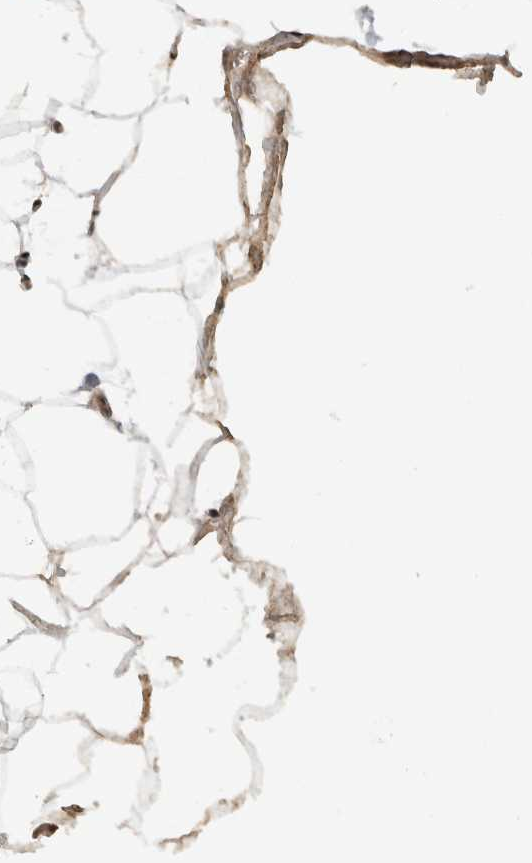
{"staining": {"intensity": "moderate", "quantity": ">75%", "location": "cytoplasmic/membranous,nuclear"}, "tissue": "adipose tissue", "cell_type": "Adipocytes", "image_type": "normal", "snomed": [{"axis": "morphology", "description": "Normal tissue, NOS"}, {"axis": "topography", "description": "Breast"}, {"axis": "topography", "description": "Adipose tissue"}], "caption": "This image reveals immunohistochemistry staining of unremarkable adipose tissue, with medium moderate cytoplasmic/membranous,nuclear staining in about >75% of adipocytes.", "gene": "TOR1B", "patient": {"sex": "female", "age": 25}}